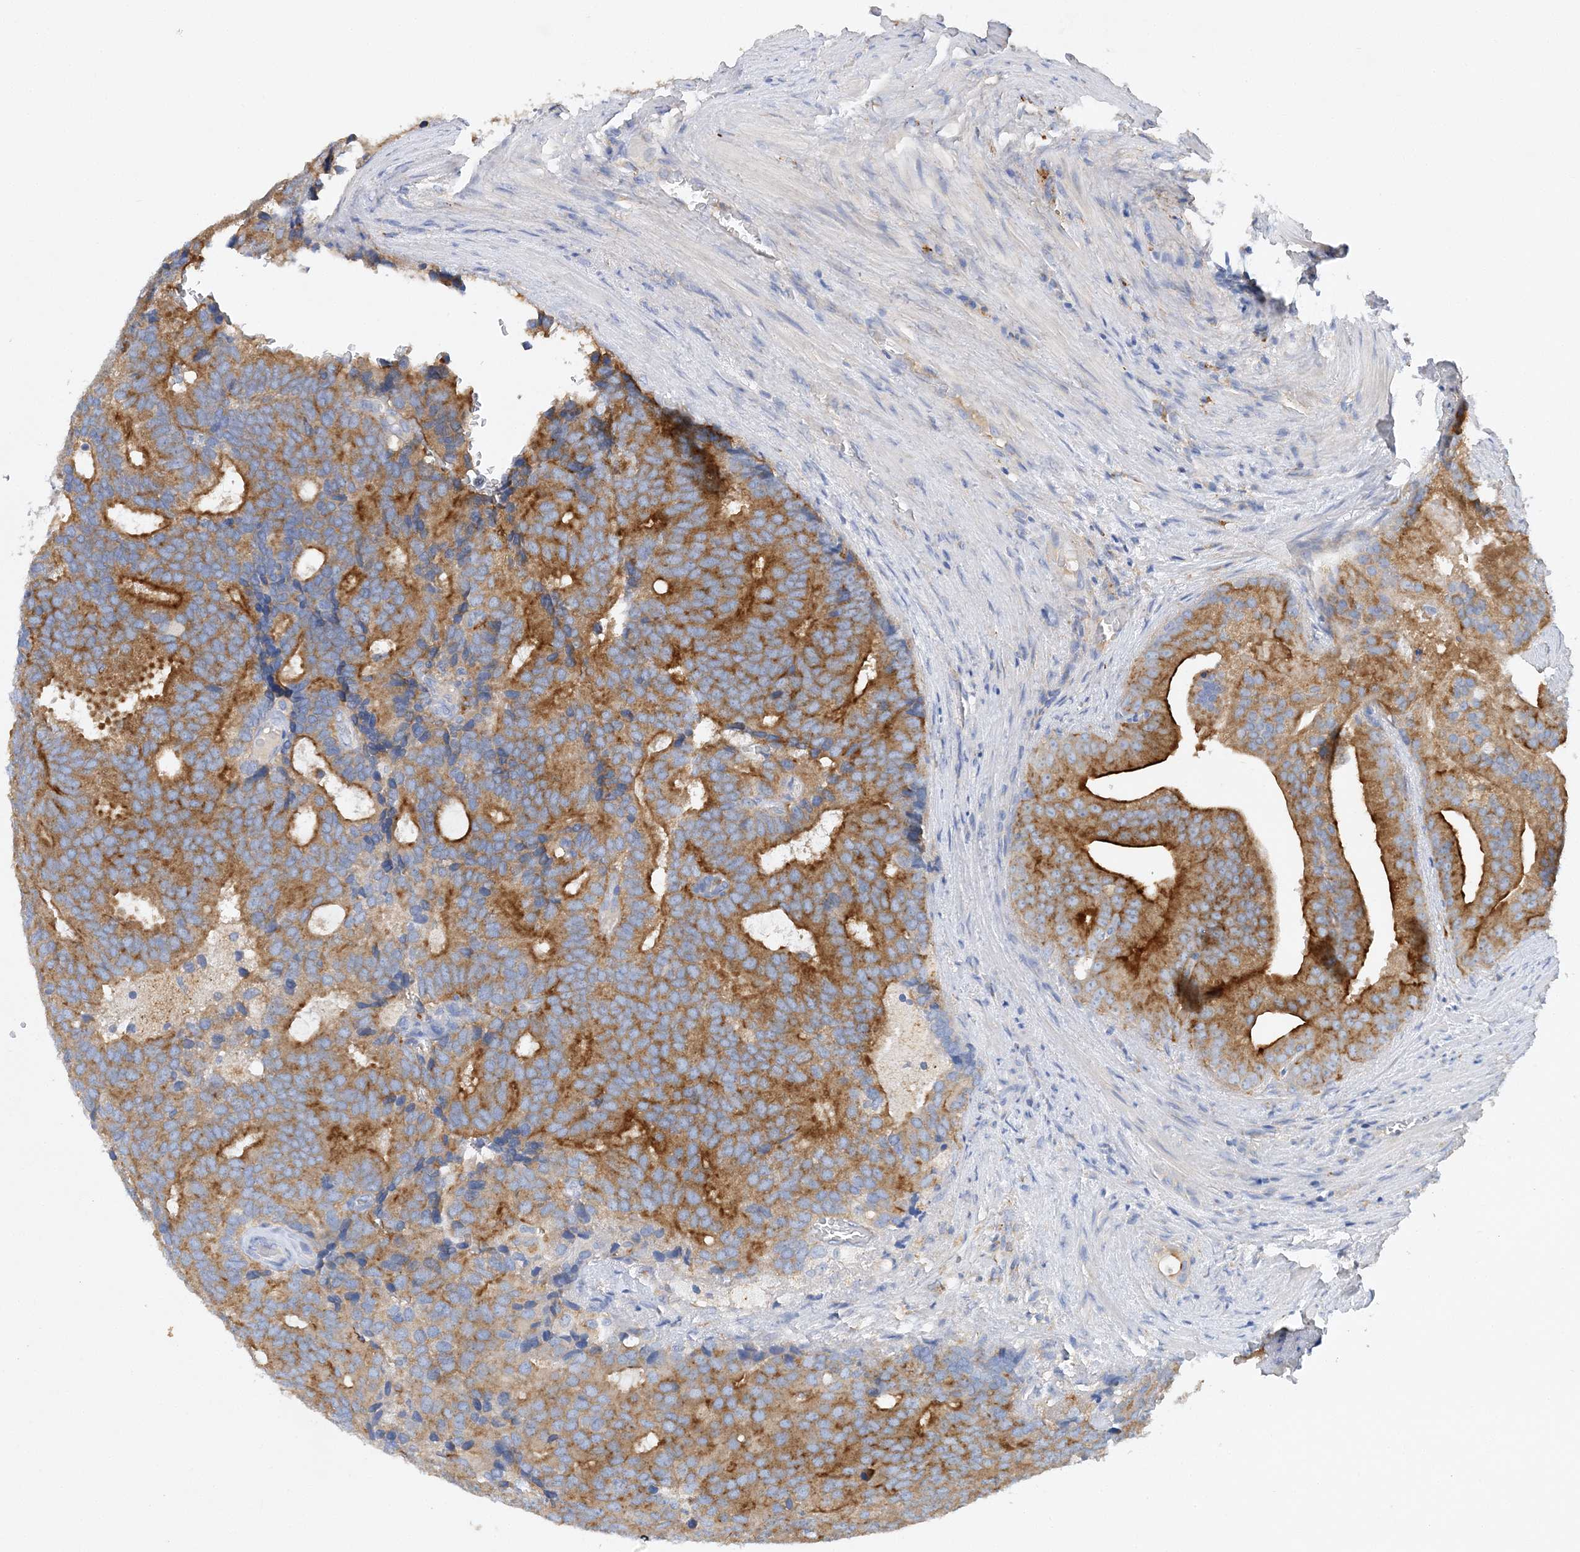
{"staining": {"intensity": "strong", "quantity": ">75%", "location": "cytoplasmic/membranous"}, "tissue": "prostate cancer", "cell_type": "Tumor cells", "image_type": "cancer", "snomed": [{"axis": "morphology", "description": "Adenocarcinoma, Low grade"}, {"axis": "topography", "description": "Prostate"}], "caption": "Immunohistochemical staining of prostate low-grade adenocarcinoma demonstrates high levels of strong cytoplasmic/membranous staining in approximately >75% of tumor cells.", "gene": "GRINA", "patient": {"sex": "male", "age": 71}}